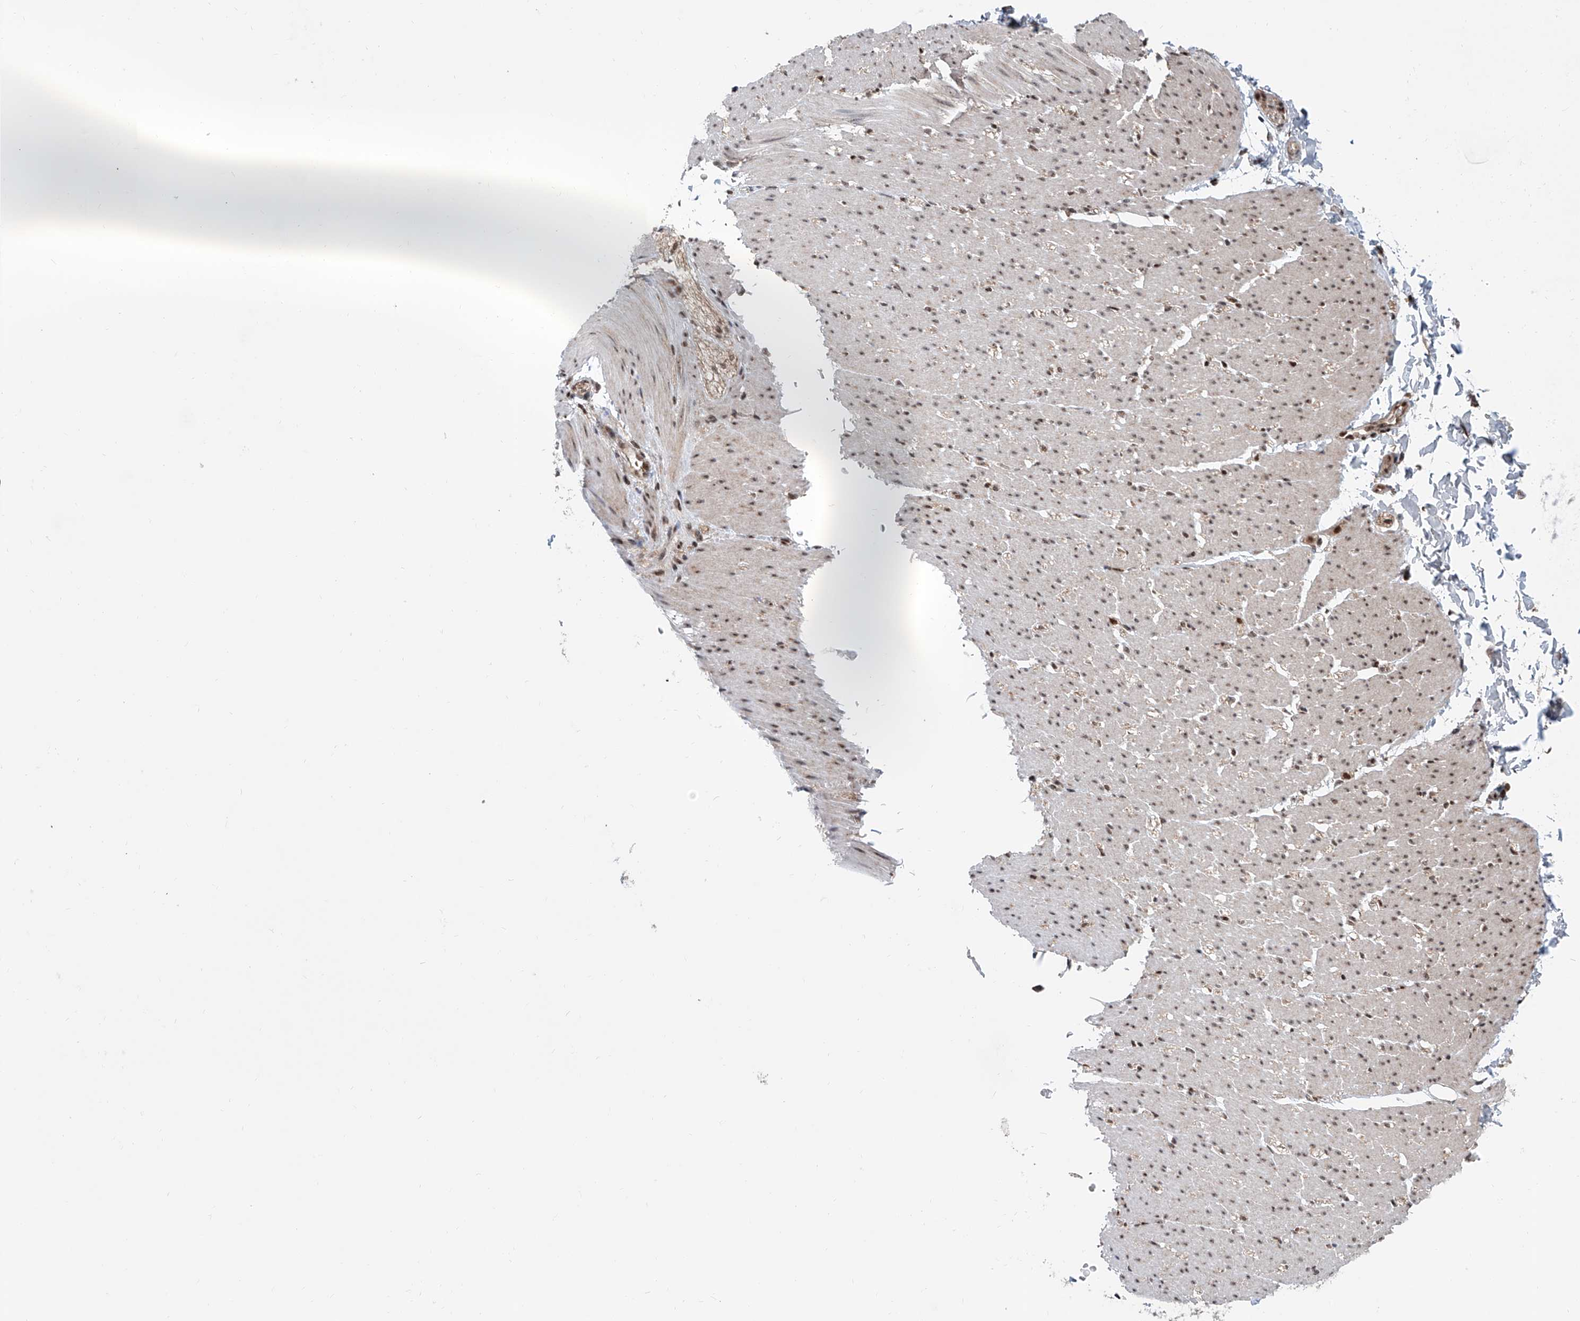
{"staining": {"intensity": "moderate", "quantity": ">75%", "location": "nuclear"}, "tissue": "smooth muscle", "cell_type": "Smooth muscle cells", "image_type": "normal", "snomed": [{"axis": "morphology", "description": "Normal tissue, NOS"}, {"axis": "morphology", "description": "Adenocarcinoma, NOS"}, {"axis": "topography", "description": "Colon"}, {"axis": "topography", "description": "Peripheral nerve tissue"}], "caption": "The image reveals staining of benign smooth muscle, revealing moderate nuclear protein staining (brown color) within smooth muscle cells. (DAB IHC, brown staining for protein, blue staining for nuclei).", "gene": "SDE2", "patient": {"sex": "male", "age": 14}}